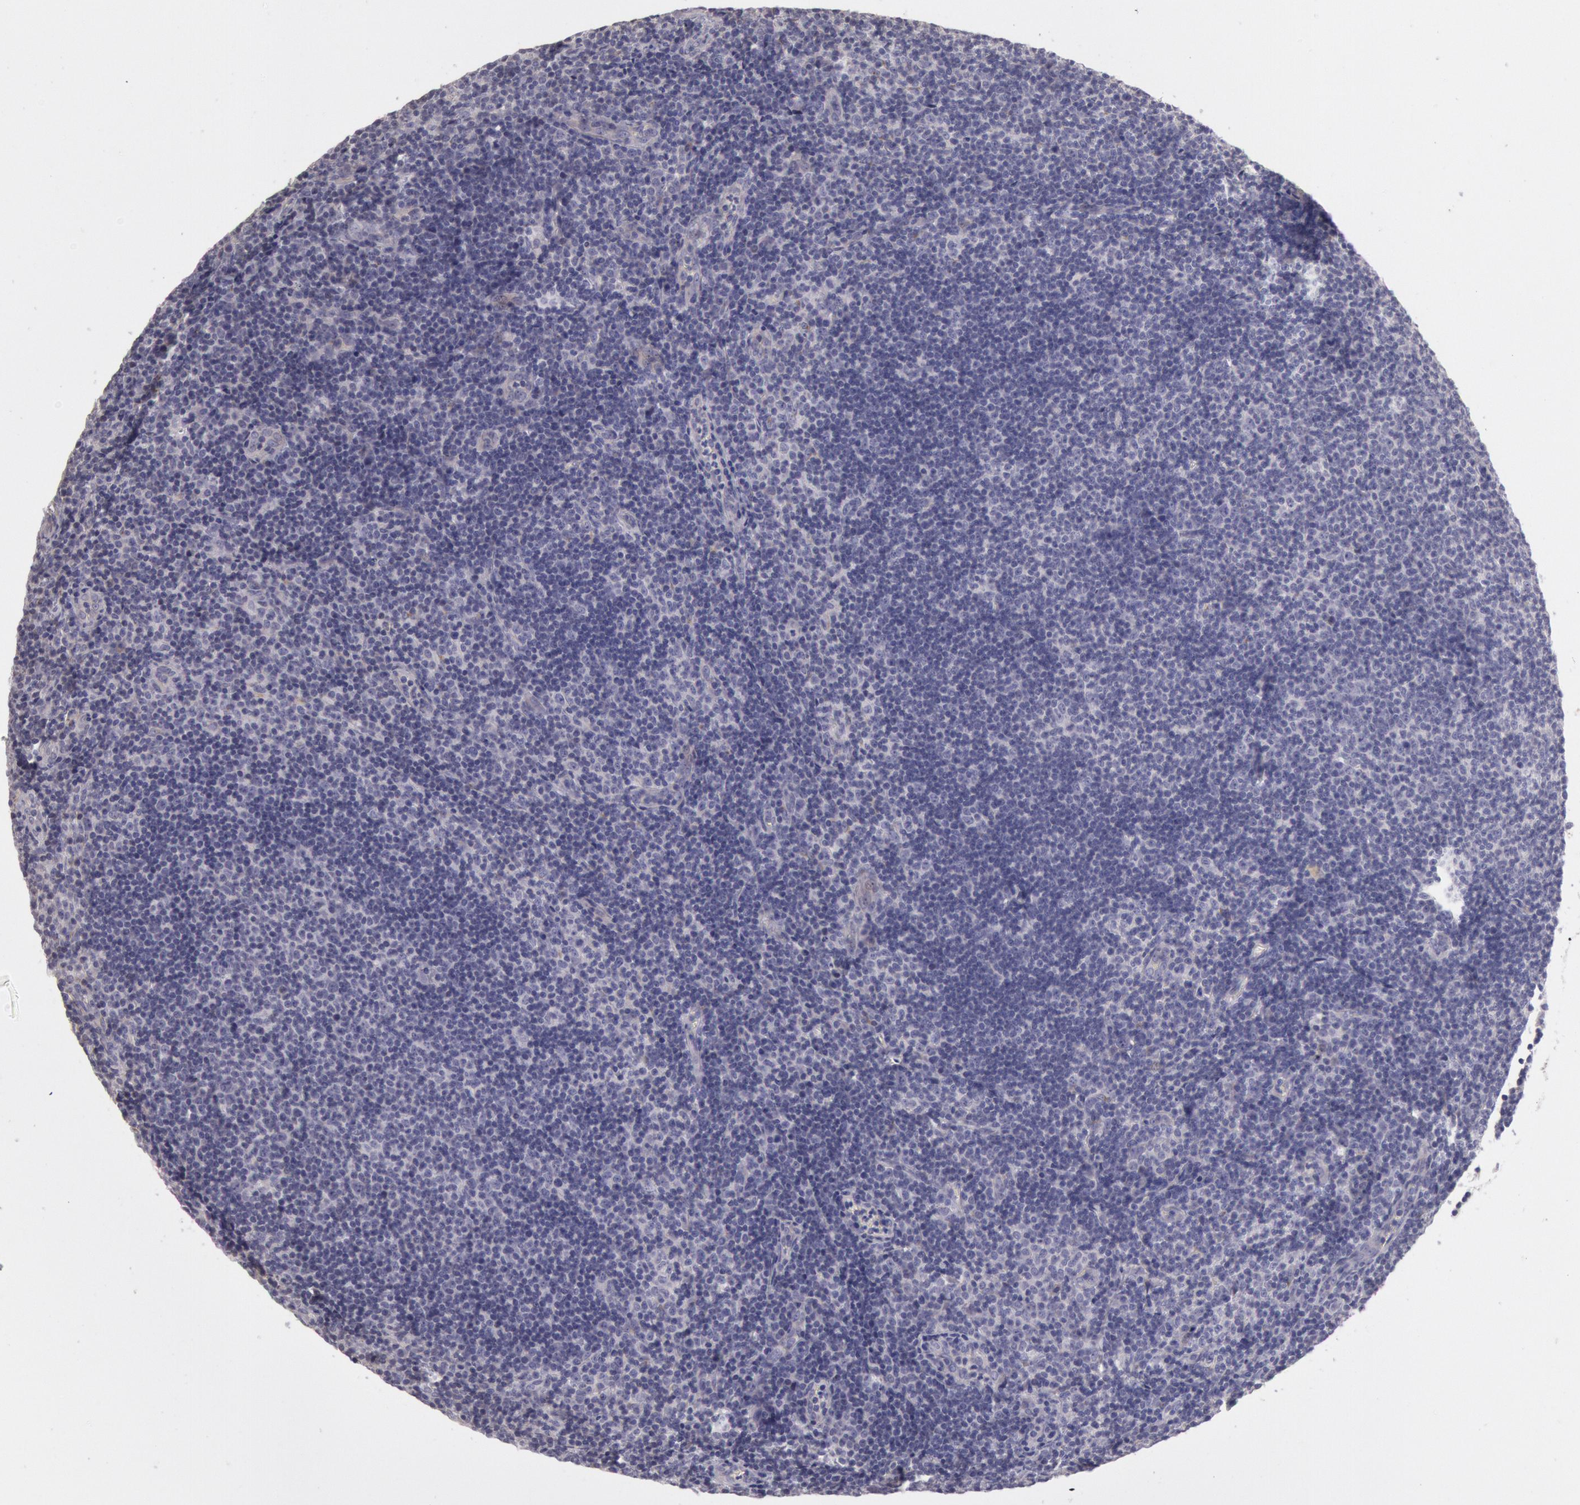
{"staining": {"intensity": "negative", "quantity": "none", "location": "none"}, "tissue": "lymphoma", "cell_type": "Tumor cells", "image_type": "cancer", "snomed": [{"axis": "morphology", "description": "Malignant lymphoma, non-Hodgkin's type, Low grade"}, {"axis": "topography", "description": "Lymph node"}], "caption": "Low-grade malignant lymphoma, non-Hodgkin's type stained for a protein using immunohistochemistry demonstrates no positivity tumor cells.", "gene": "C1R", "patient": {"sex": "male", "age": 49}}